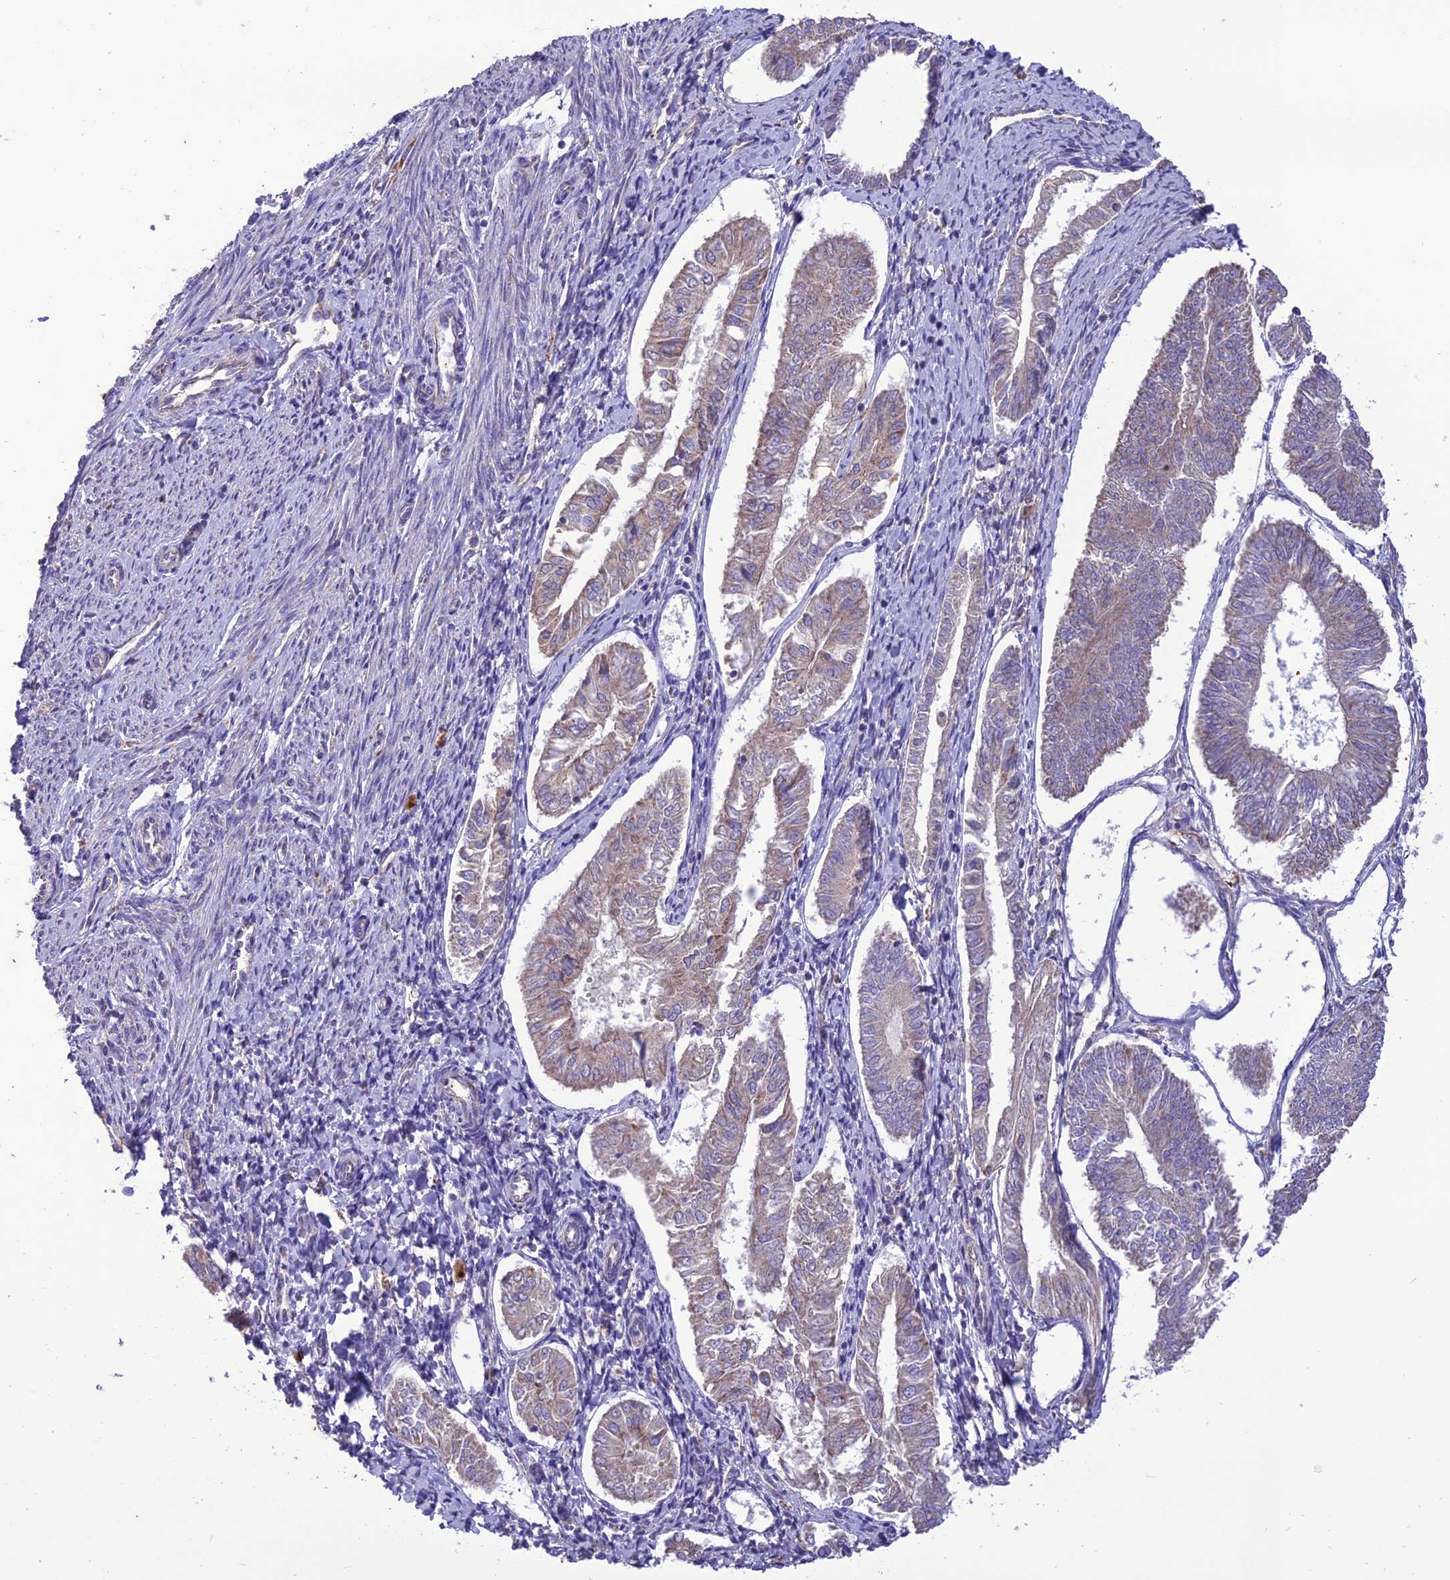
{"staining": {"intensity": "moderate", "quantity": "<25%", "location": "cytoplasmic/membranous"}, "tissue": "endometrial cancer", "cell_type": "Tumor cells", "image_type": "cancer", "snomed": [{"axis": "morphology", "description": "Adenocarcinoma, NOS"}, {"axis": "topography", "description": "Endometrium"}], "caption": "Endometrial cancer (adenocarcinoma) stained with IHC displays moderate cytoplasmic/membranous staining in about <25% of tumor cells. (DAB (3,3'-diaminobenzidine) = brown stain, brightfield microscopy at high magnification).", "gene": "NDUFAF1", "patient": {"sex": "female", "age": 58}}